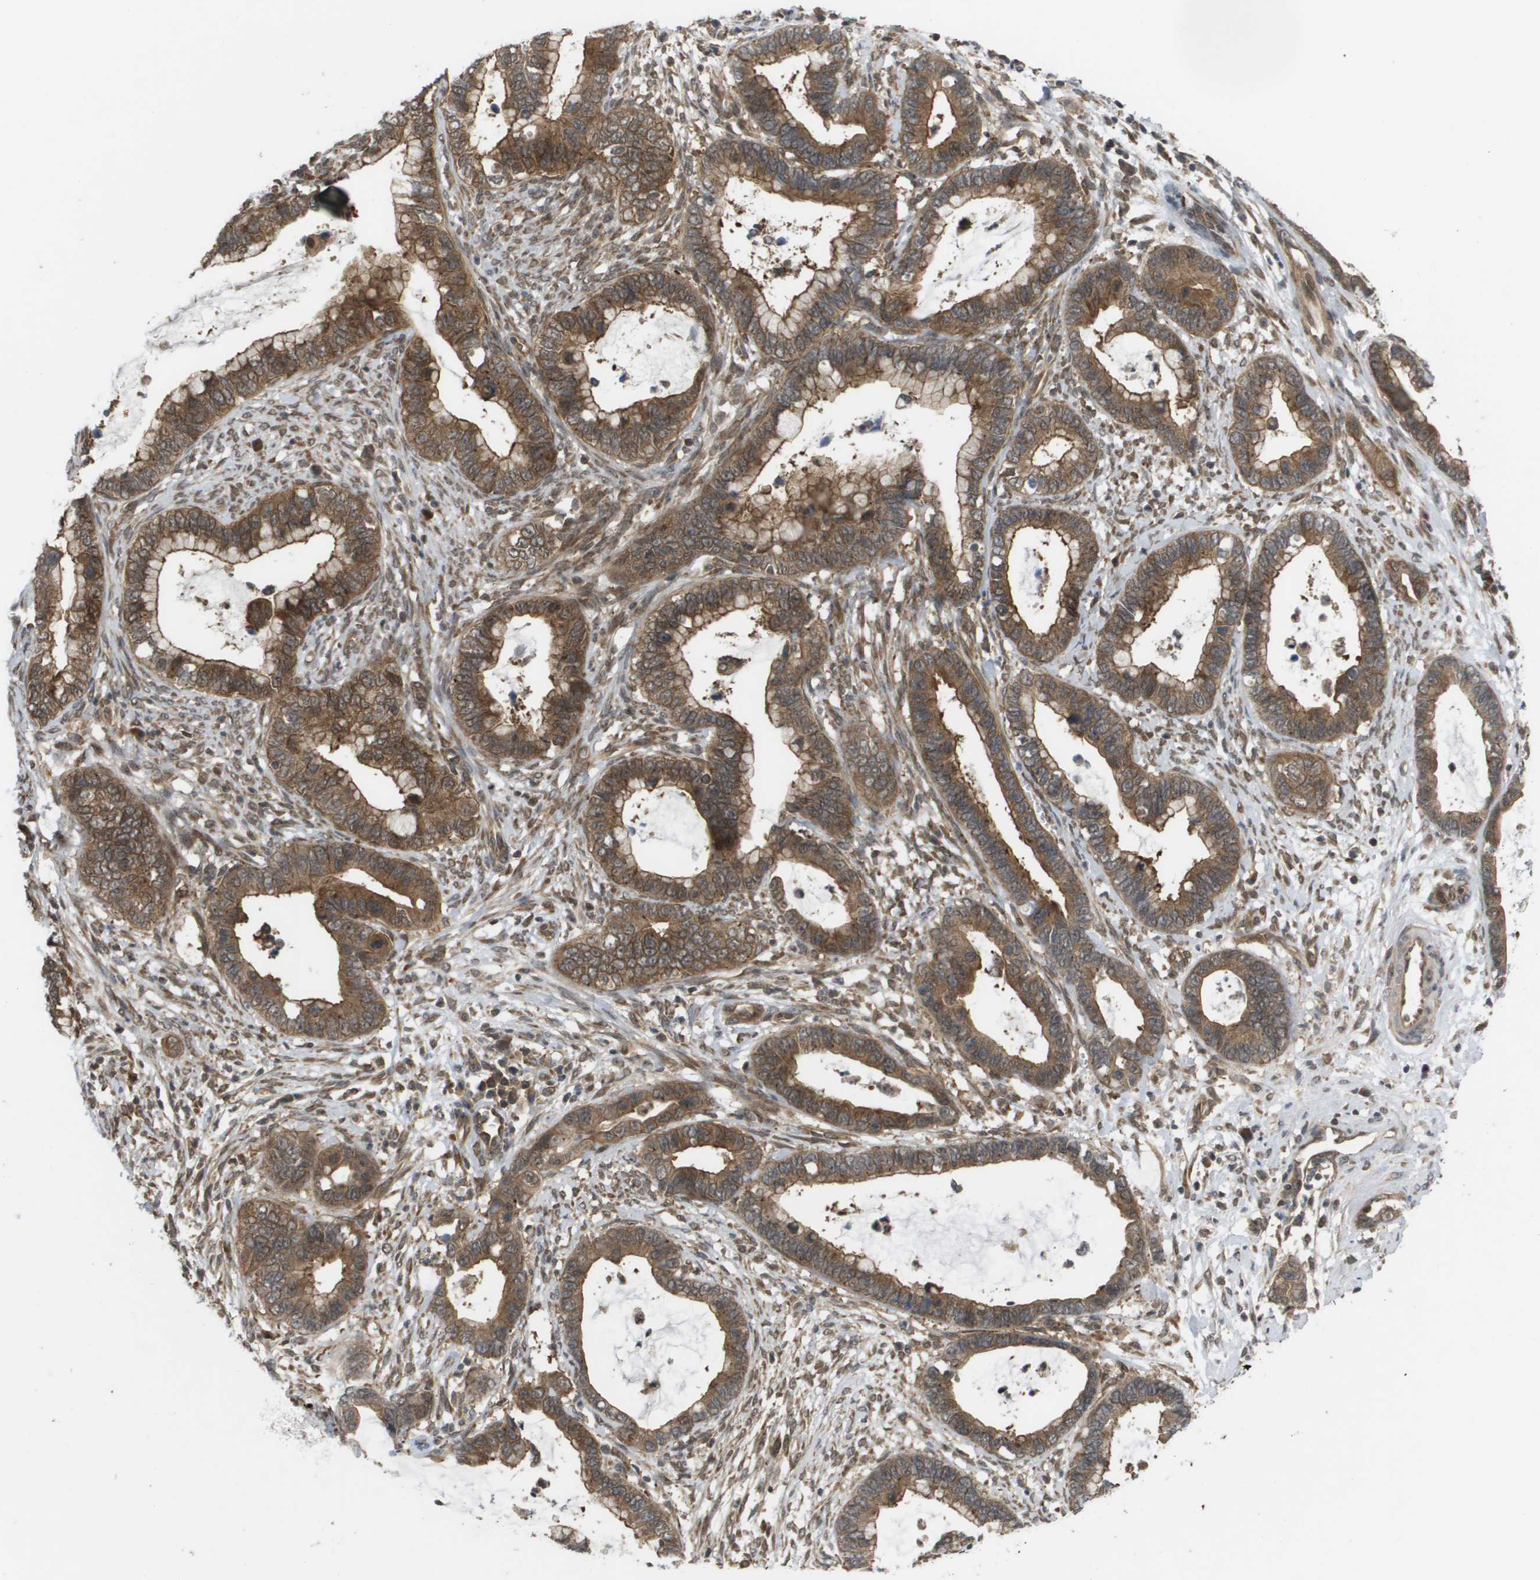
{"staining": {"intensity": "moderate", "quantity": ">75%", "location": "cytoplasmic/membranous"}, "tissue": "cervical cancer", "cell_type": "Tumor cells", "image_type": "cancer", "snomed": [{"axis": "morphology", "description": "Adenocarcinoma, NOS"}, {"axis": "topography", "description": "Cervix"}], "caption": "IHC staining of cervical adenocarcinoma, which shows medium levels of moderate cytoplasmic/membranous expression in about >75% of tumor cells indicating moderate cytoplasmic/membranous protein staining. The staining was performed using DAB (brown) for protein detection and nuclei were counterstained in hematoxylin (blue).", "gene": "CTPS2", "patient": {"sex": "female", "age": 44}}